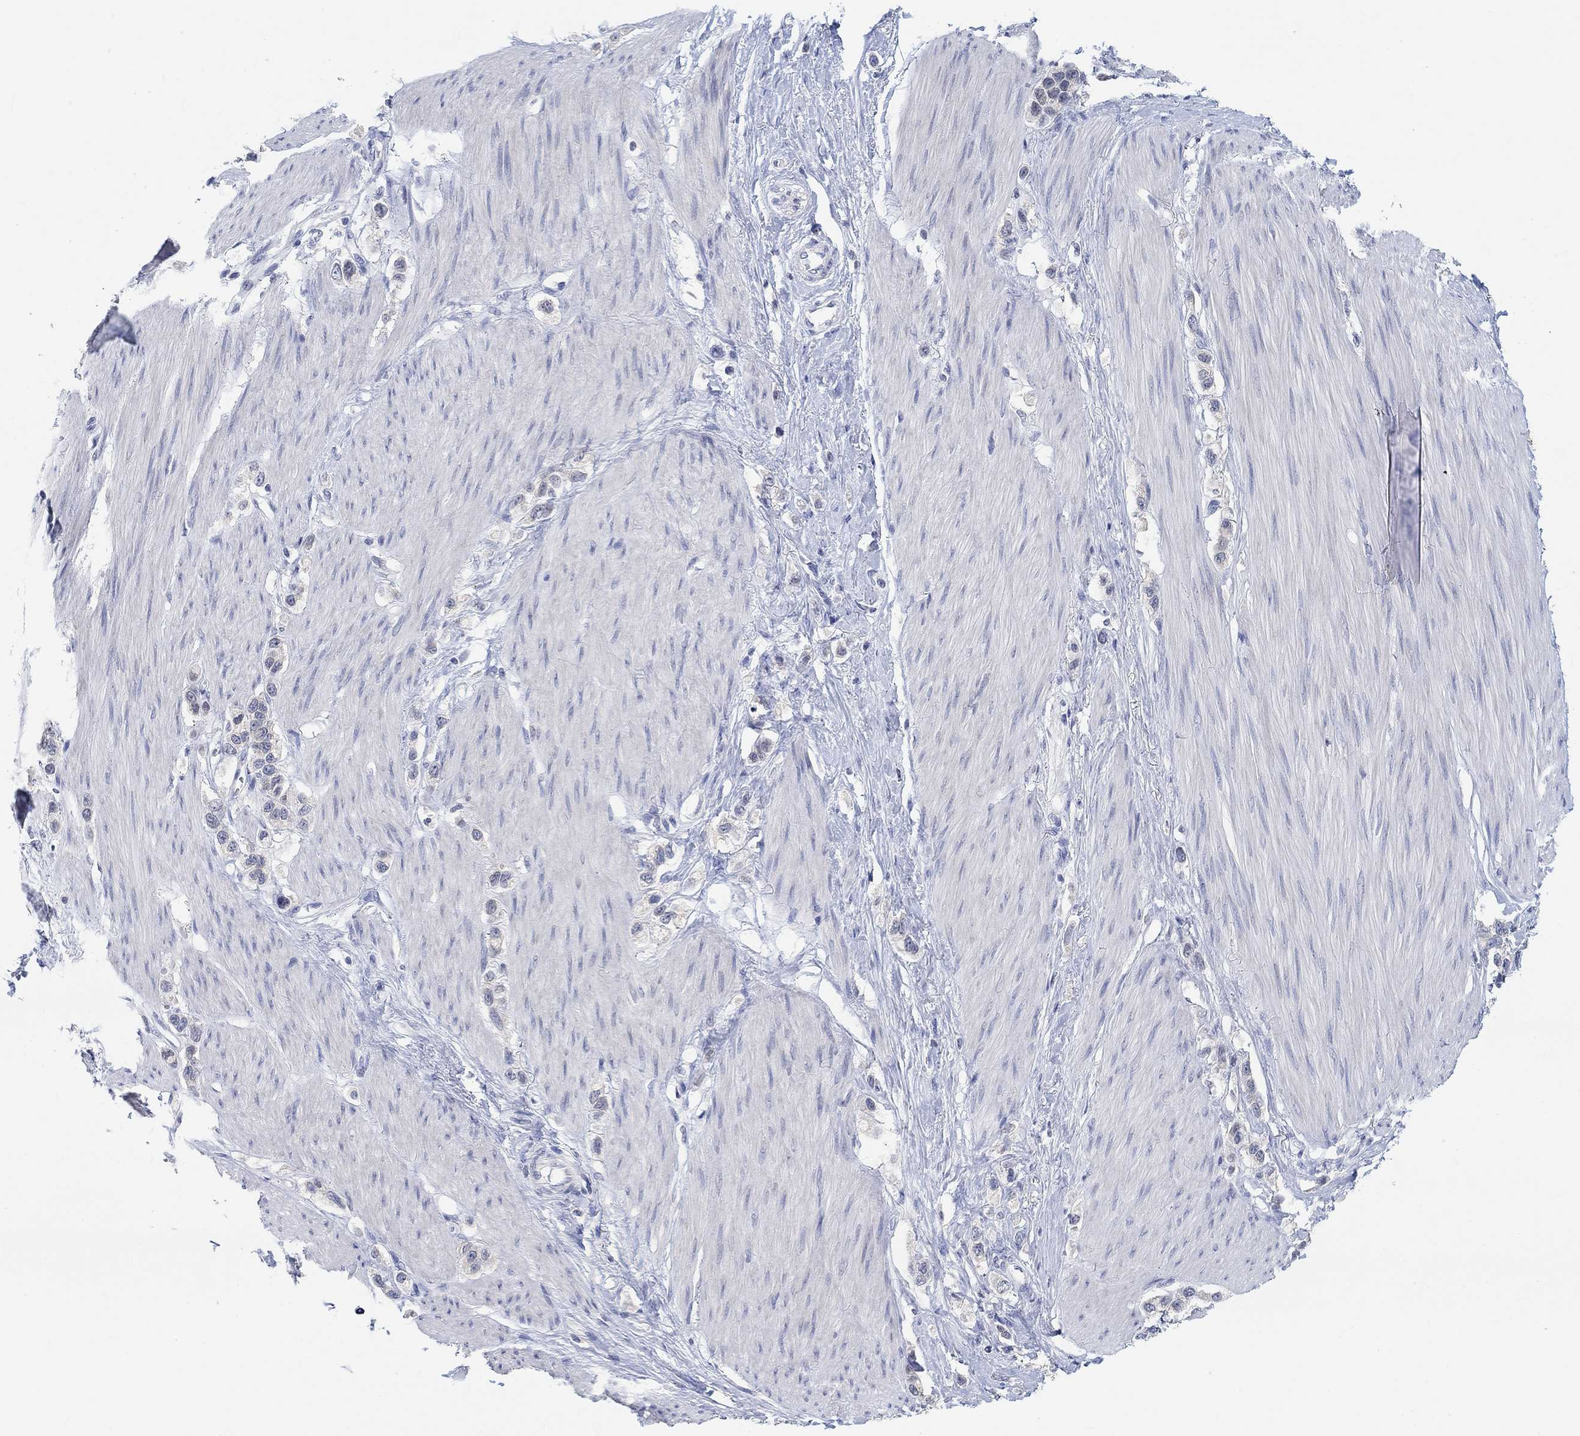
{"staining": {"intensity": "negative", "quantity": "none", "location": "none"}, "tissue": "stomach cancer", "cell_type": "Tumor cells", "image_type": "cancer", "snomed": [{"axis": "morphology", "description": "Normal tissue, NOS"}, {"axis": "morphology", "description": "Adenocarcinoma, NOS"}, {"axis": "morphology", "description": "Adenocarcinoma, High grade"}, {"axis": "topography", "description": "Stomach, upper"}, {"axis": "topography", "description": "Stomach"}], "caption": "IHC micrograph of neoplastic tissue: stomach cancer stained with DAB exhibits no significant protein positivity in tumor cells. The staining was performed using DAB to visualize the protein expression in brown, while the nuclei were stained in blue with hematoxylin (Magnification: 20x).", "gene": "ATP6V1E2", "patient": {"sex": "female", "age": 65}}